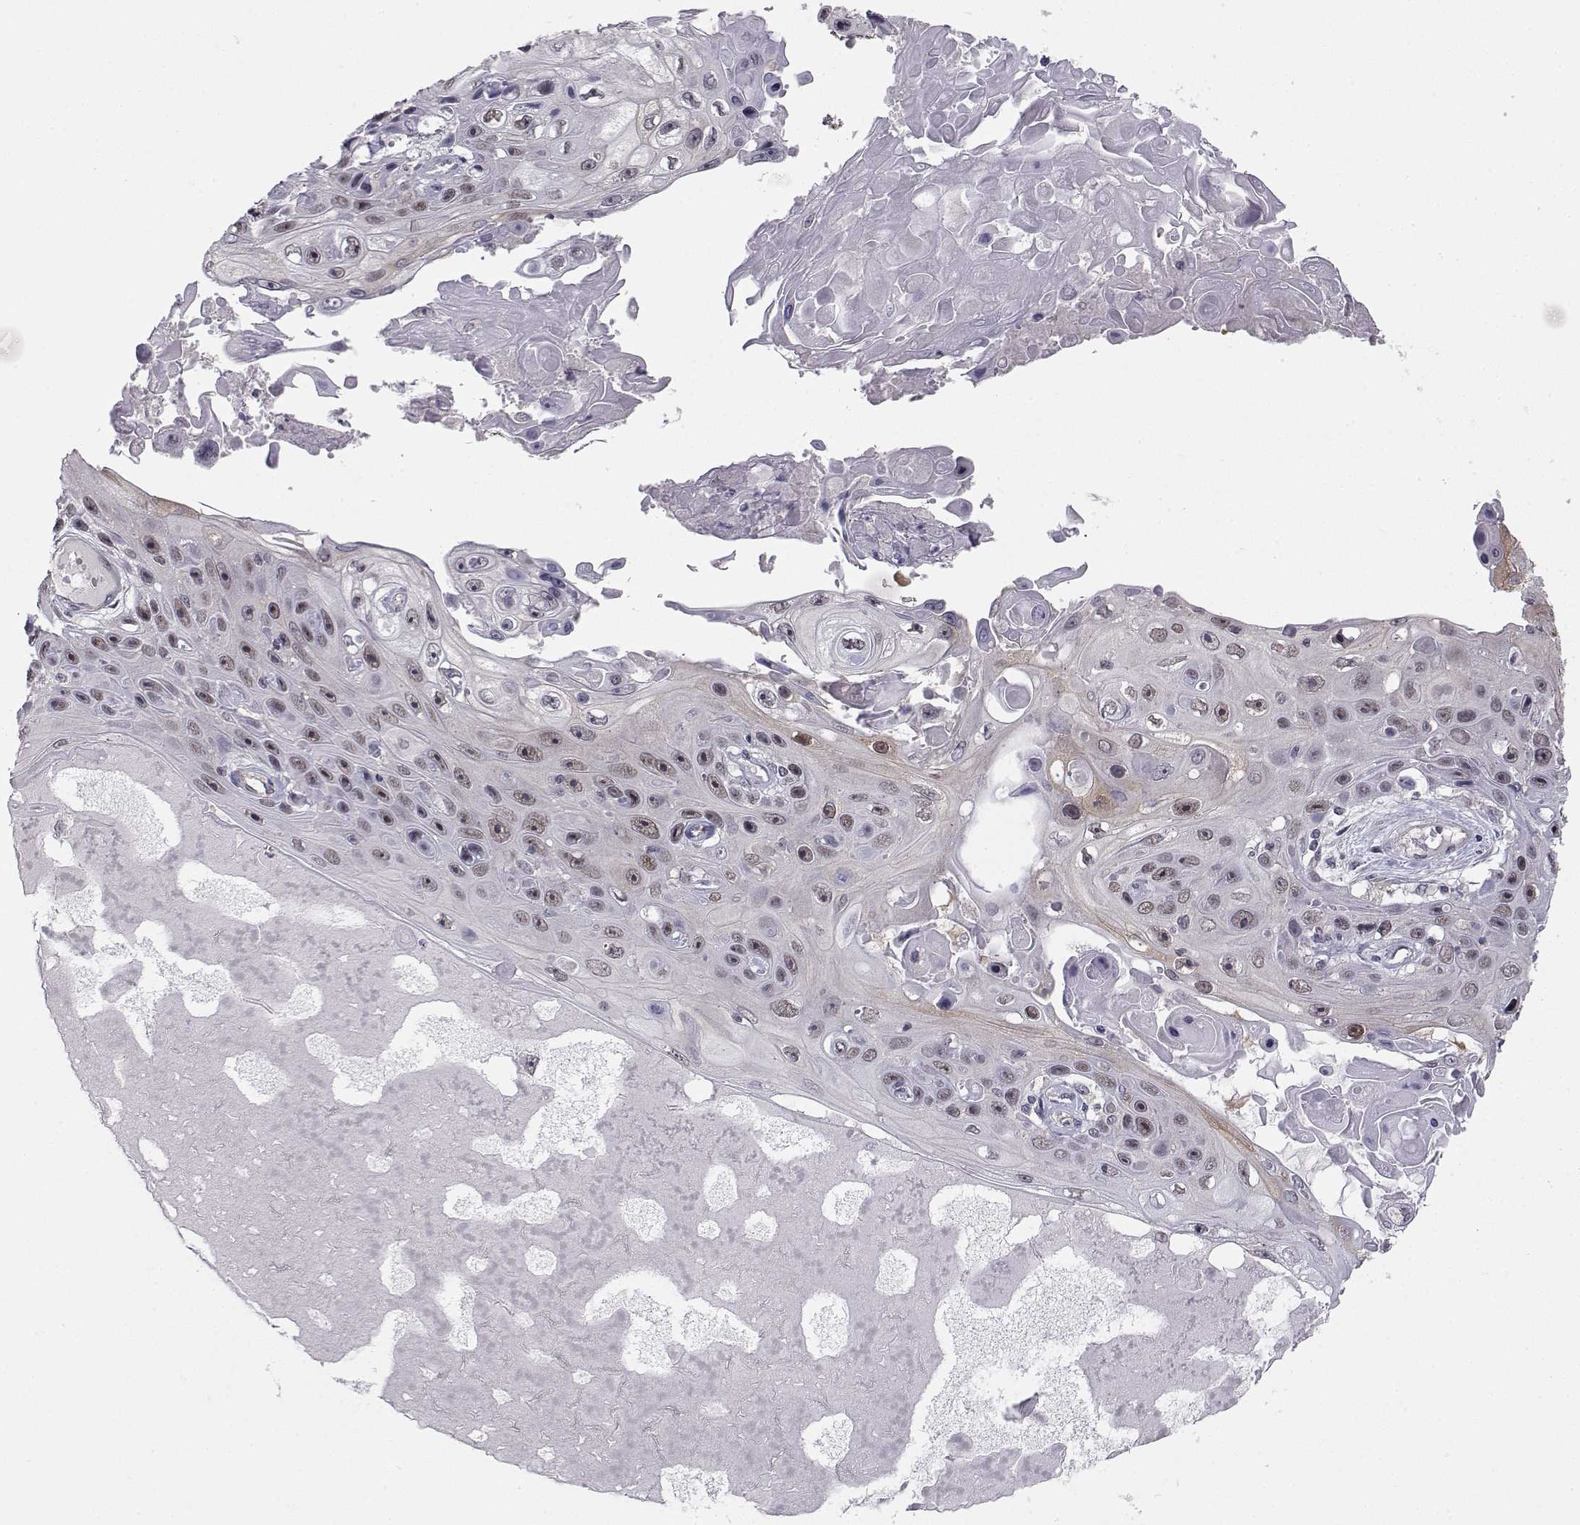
{"staining": {"intensity": "weak", "quantity": ">75%", "location": "nuclear"}, "tissue": "skin cancer", "cell_type": "Tumor cells", "image_type": "cancer", "snomed": [{"axis": "morphology", "description": "Squamous cell carcinoma, NOS"}, {"axis": "topography", "description": "Skin"}], "caption": "Immunohistochemistry (IHC) of human skin cancer displays low levels of weak nuclear staining in about >75% of tumor cells. The staining is performed using DAB (3,3'-diaminobenzidine) brown chromogen to label protein expression. The nuclei are counter-stained blue using hematoxylin.", "gene": "KIF13B", "patient": {"sex": "male", "age": 82}}